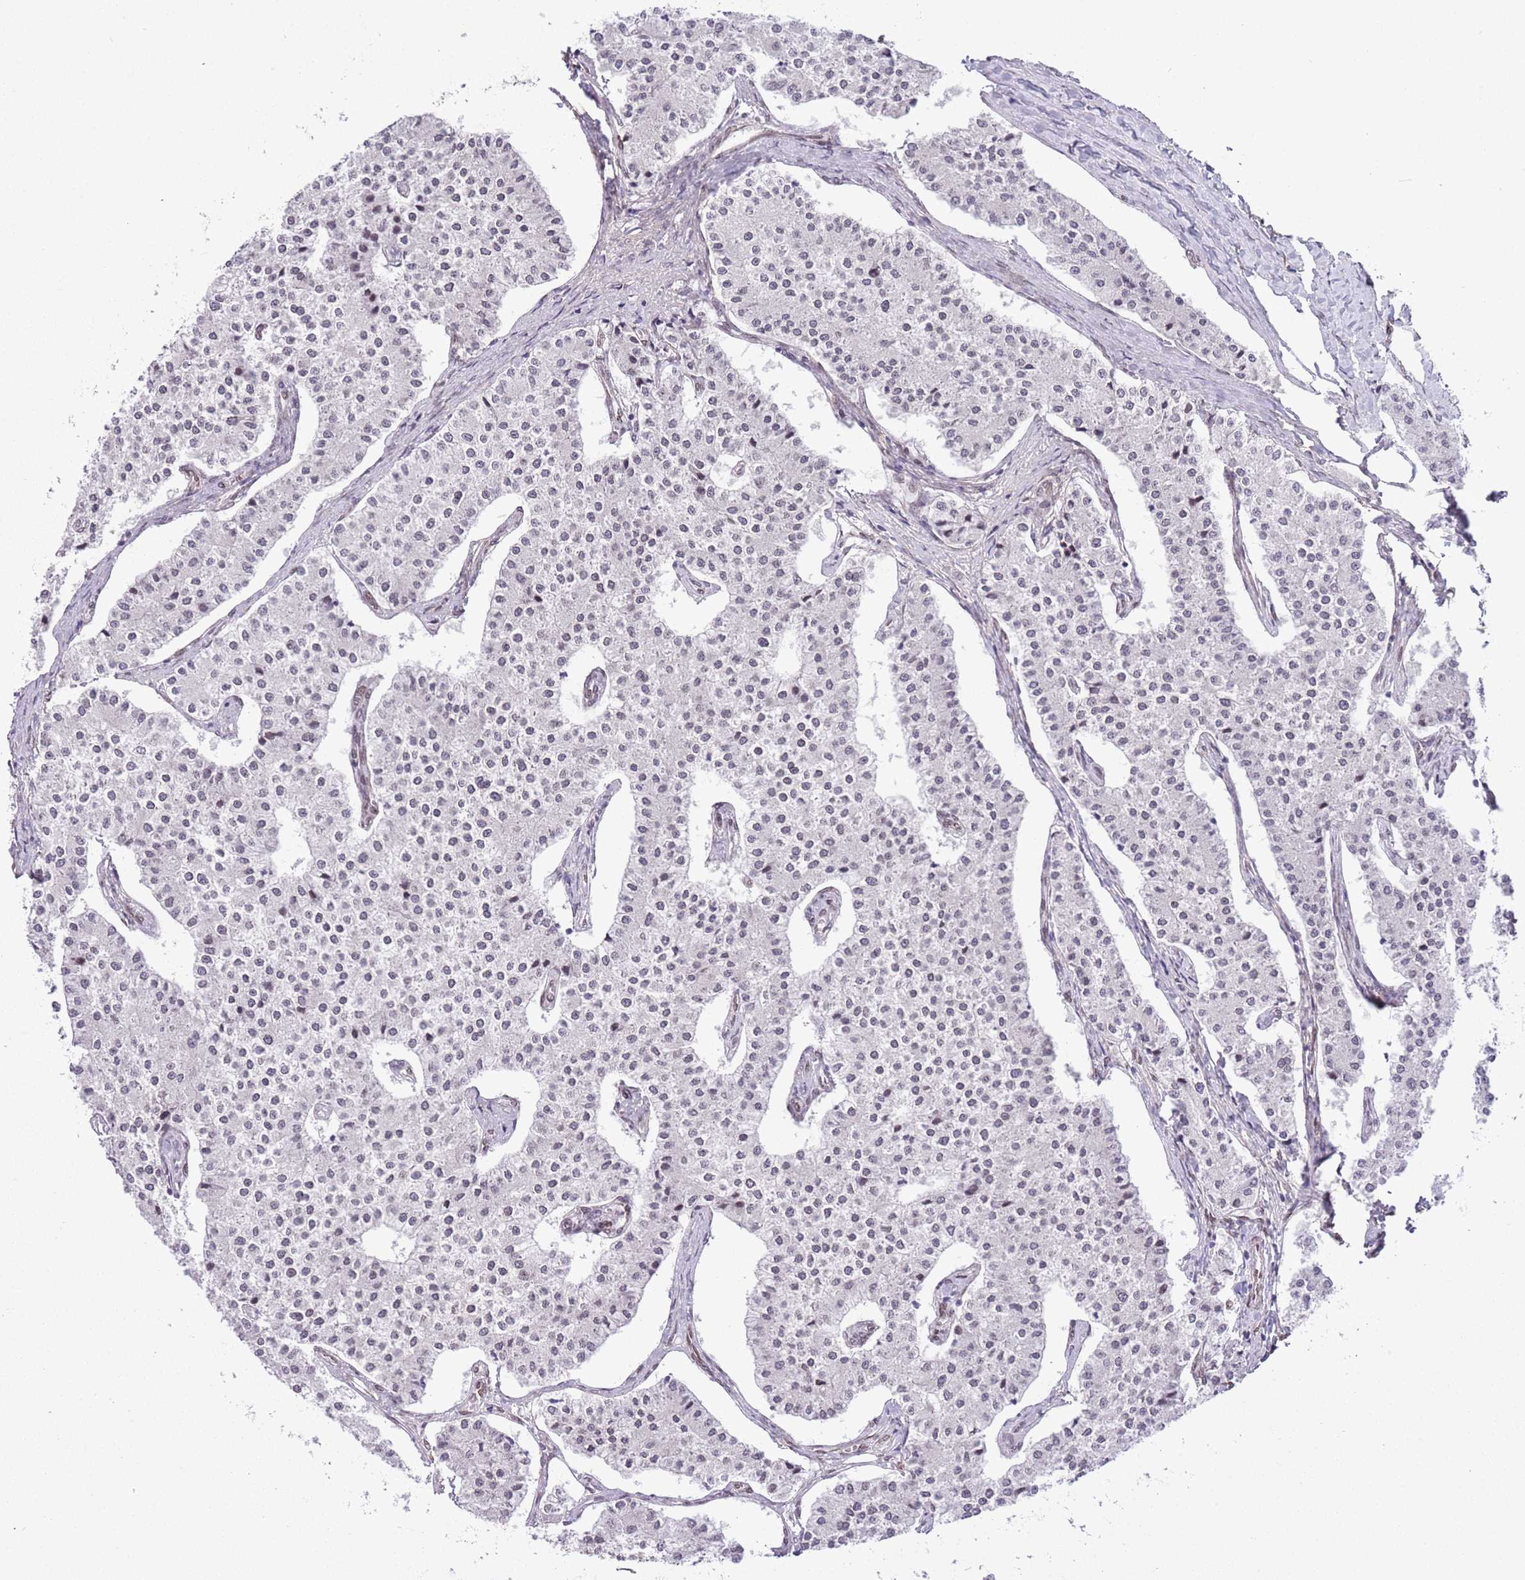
{"staining": {"intensity": "negative", "quantity": "none", "location": "none"}, "tissue": "carcinoid", "cell_type": "Tumor cells", "image_type": "cancer", "snomed": [{"axis": "morphology", "description": "Carcinoid, malignant, NOS"}, {"axis": "topography", "description": "Colon"}], "caption": "Micrograph shows no protein staining in tumor cells of malignant carcinoid tissue.", "gene": "ZGLP1", "patient": {"sex": "female", "age": 52}}